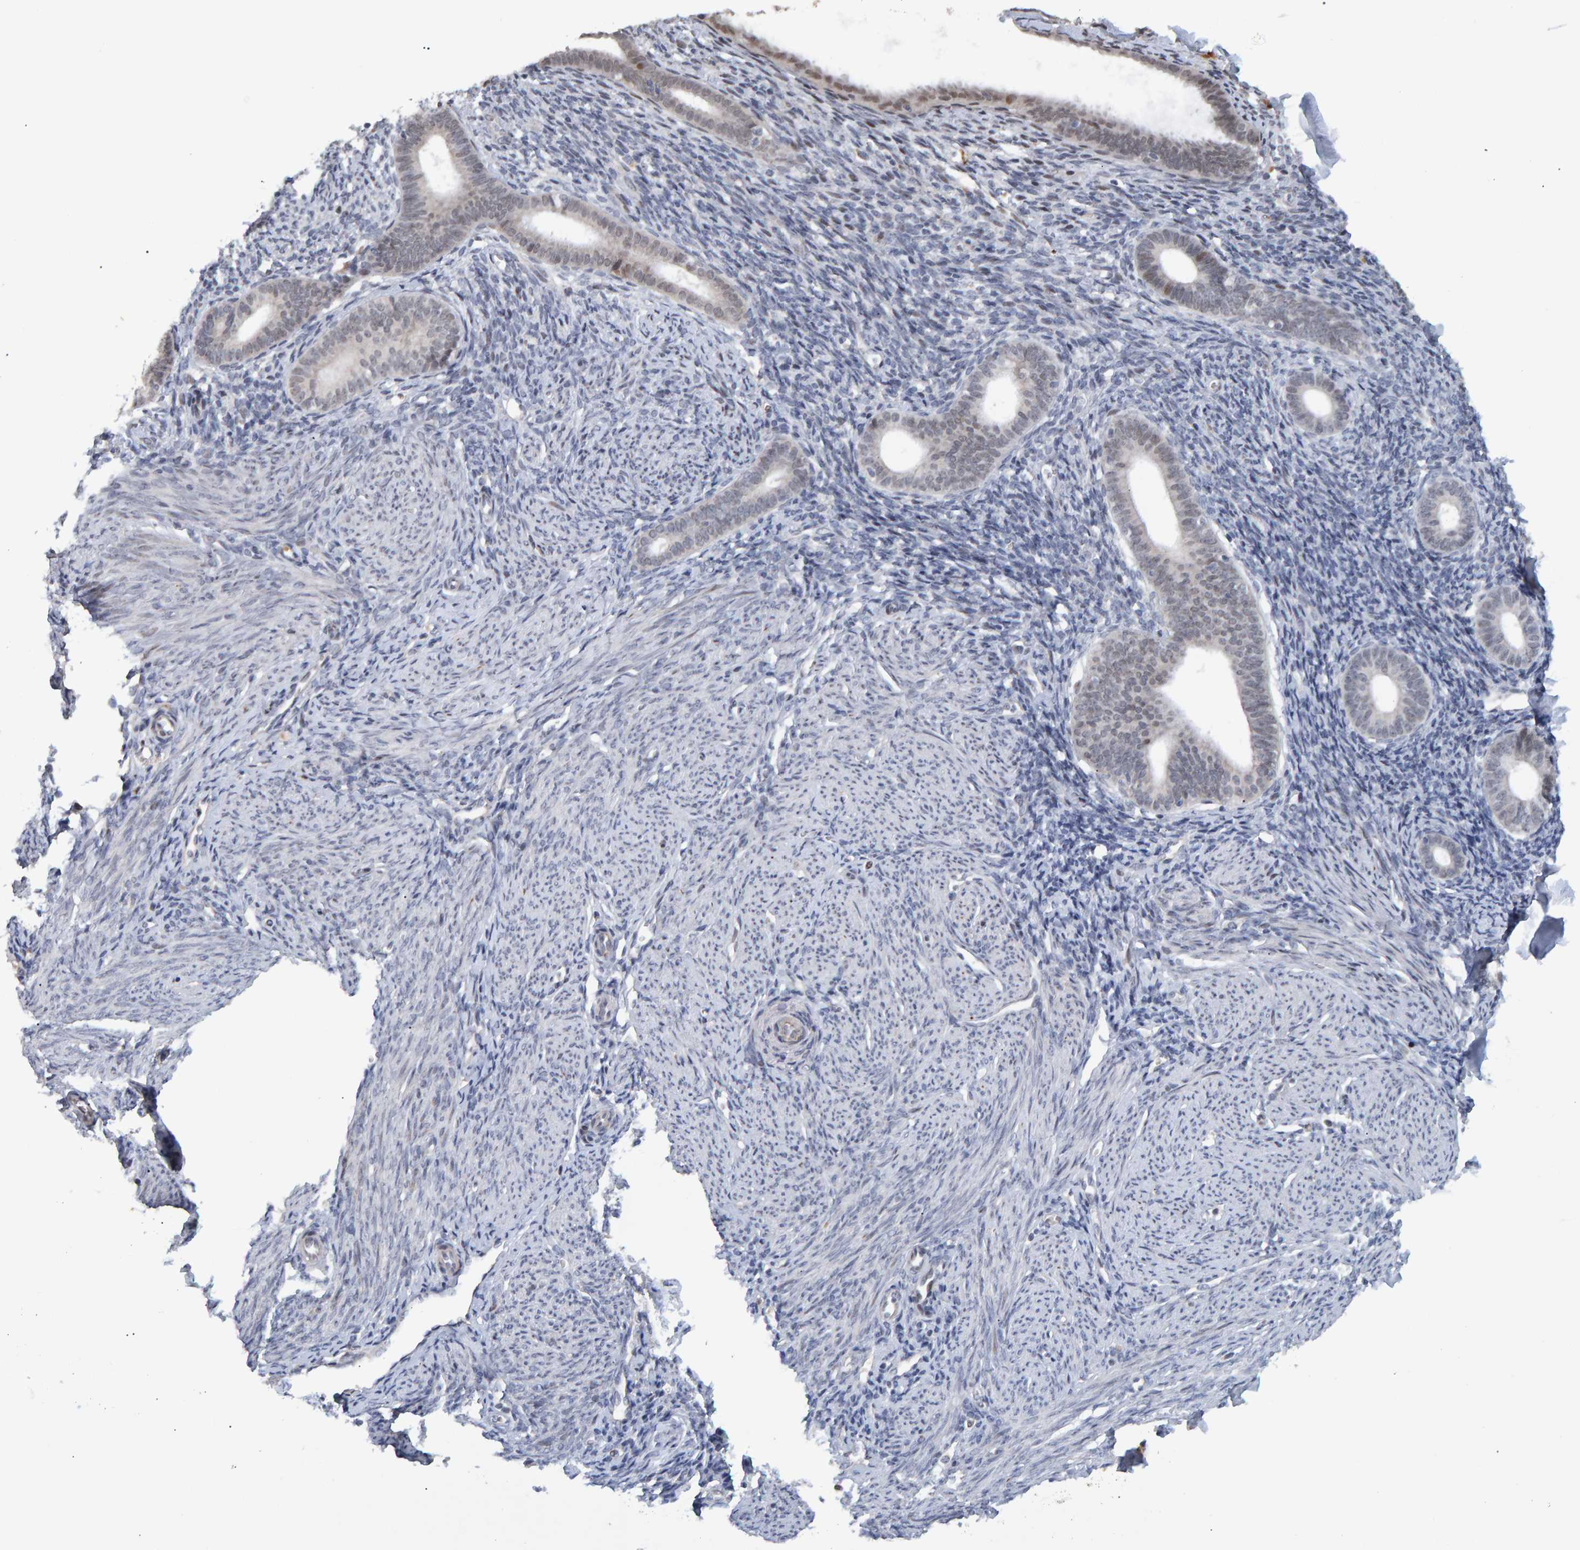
{"staining": {"intensity": "negative", "quantity": "none", "location": "none"}, "tissue": "endometrium", "cell_type": "Cells in endometrial stroma", "image_type": "normal", "snomed": [{"axis": "morphology", "description": "Normal tissue, NOS"}, {"axis": "morphology", "description": "Adenocarcinoma, NOS"}, {"axis": "topography", "description": "Endometrium"}], "caption": "The IHC histopathology image has no significant expression in cells in endometrial stroma of endometrium.", "gene": "ESRP1", "patient": {"sex": "female", "age": 57}}